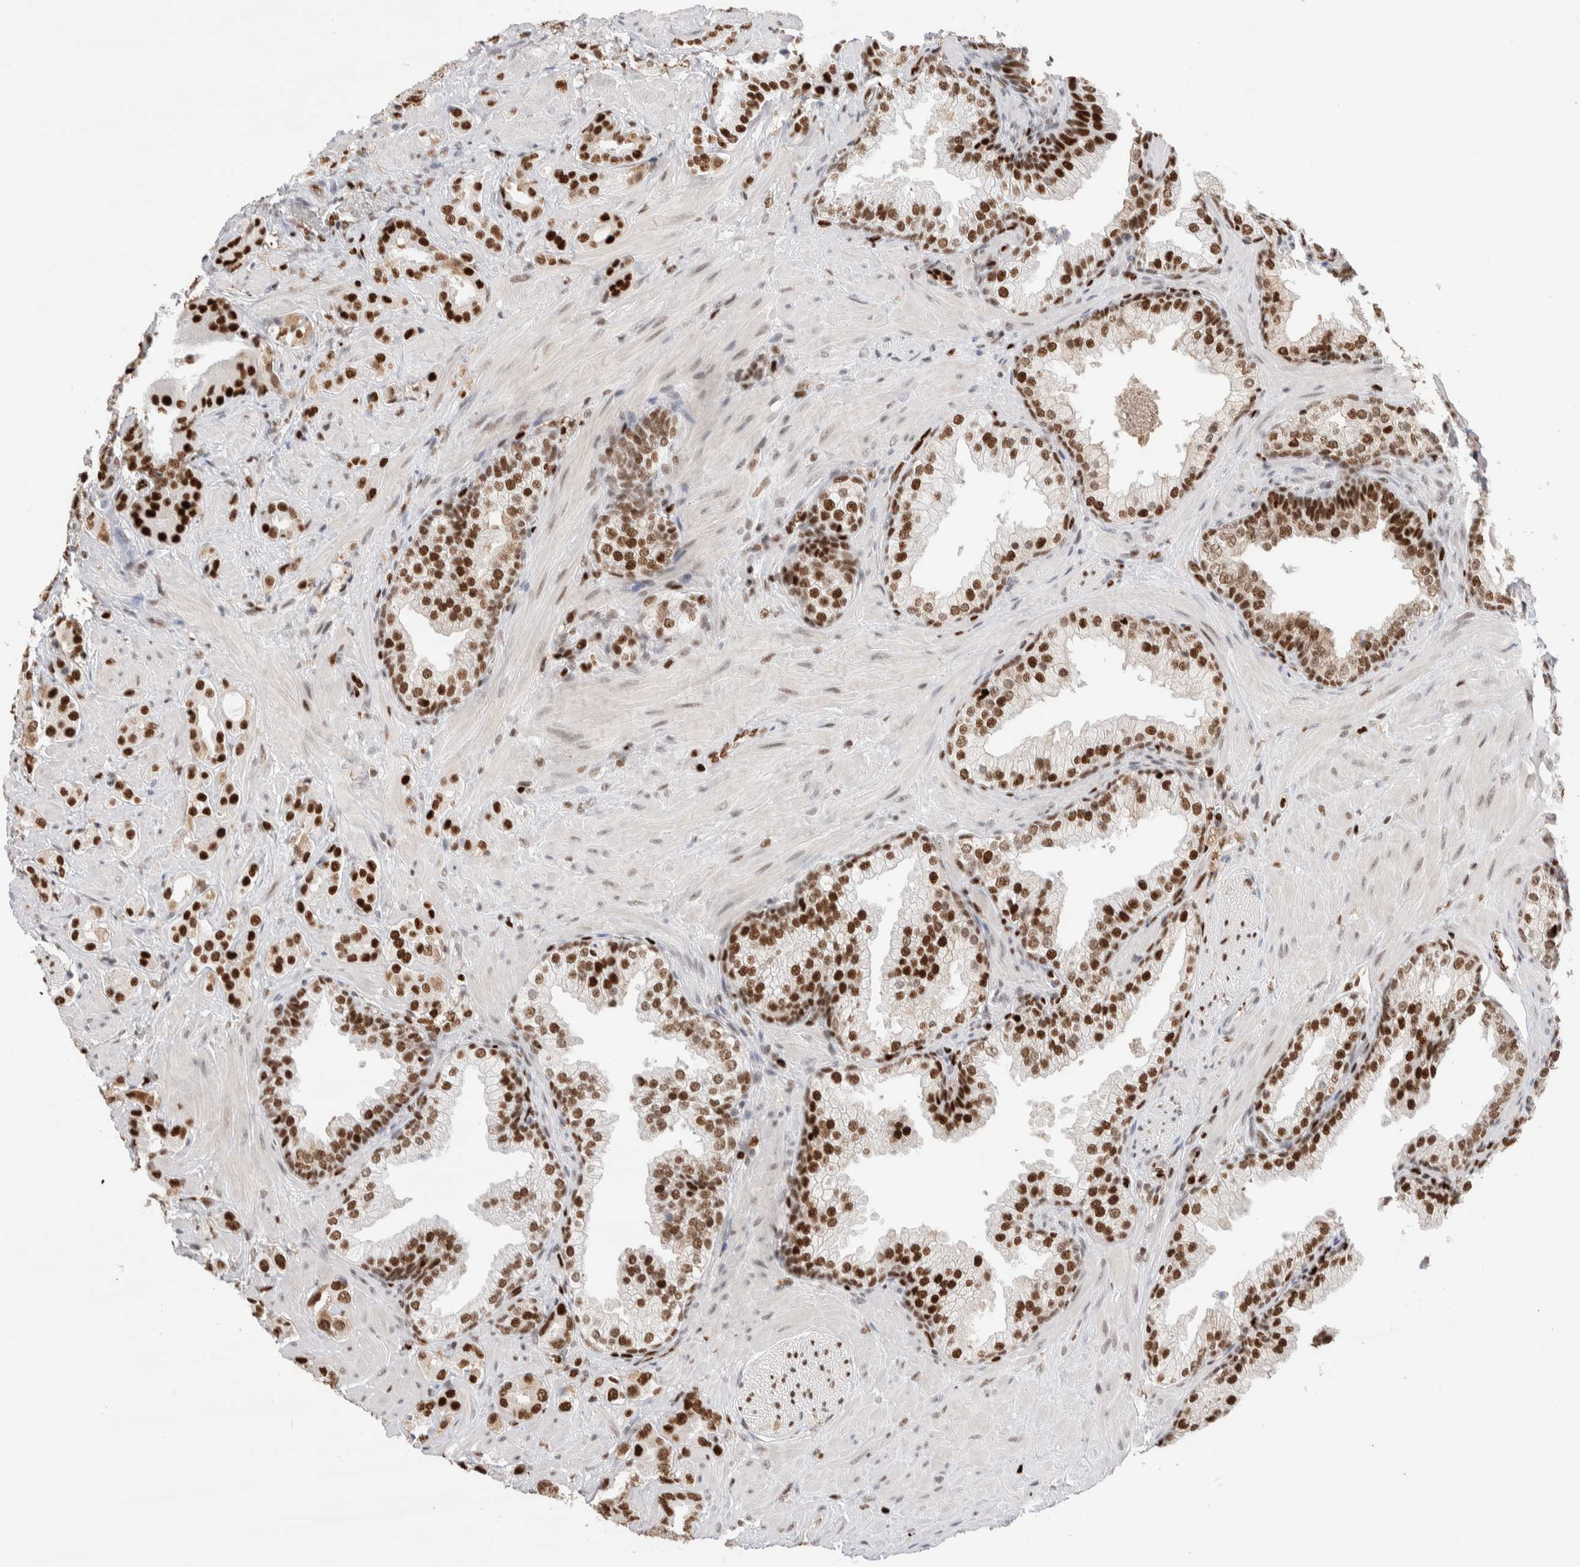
{"staining": {"intensity": "strong", "quantity": ">75%", "location": "nuclear"}, "tissue": "prostate cancer", "cell_type": "Tumor cells", "image_type": "cancer", "snomed": [{"axis": "morphology", "description": "Adenocarcinoma, High grade"}, {"axis": "topography", "description": "Prostate"}], "caption": "Immunohistochemical staining of human prostate cancer (adenocarcinoma (high-grade)) exhibits strong nuclear protein positivity in approximately >75% of tumor cells.", "gene": "RNASEK-C17orf49", "patient": {"sex": "male", "age": 64}}